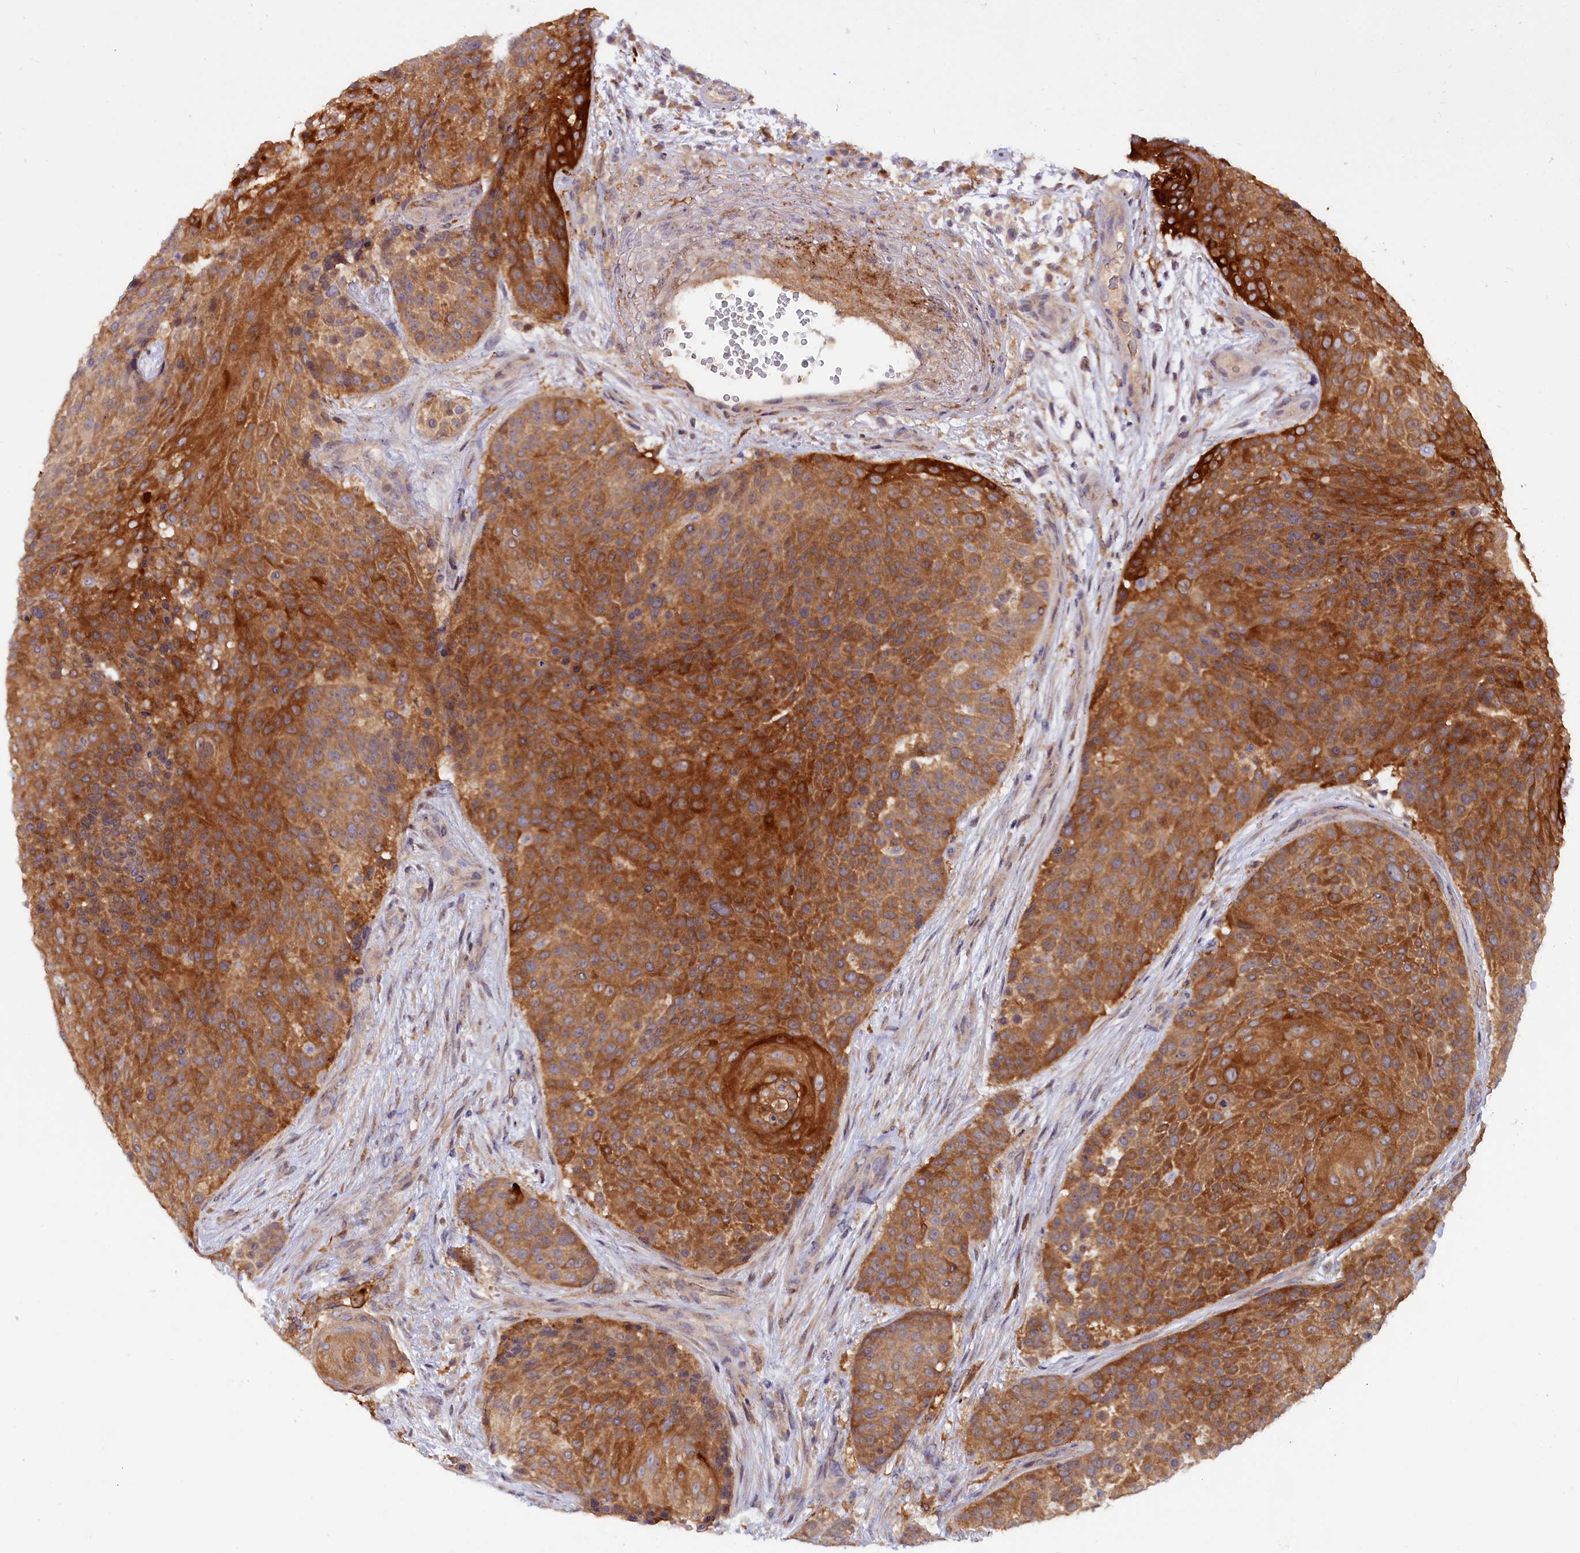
{"staining": {"intensity": "strong", "quantity": ">75%", "location": "cytoplasmic/membranous"}, "tissue": "urothelial cancer", "cell_type": "Tumor cells", "image_type": "cancer", "snomed": [{"axis": "morphology", "description": "Urothelial carcinoma, High grade"}, {"axis": "topography", "description": "Urinary bladder"}], "caption": "Urothelial carcinoma (high-grade) stained for a protein reveals strong cytoplasmic/membranous positivity in tumor cells.", "gene": "FERMT1", "patient": {"sex": "female", "age": 63}}